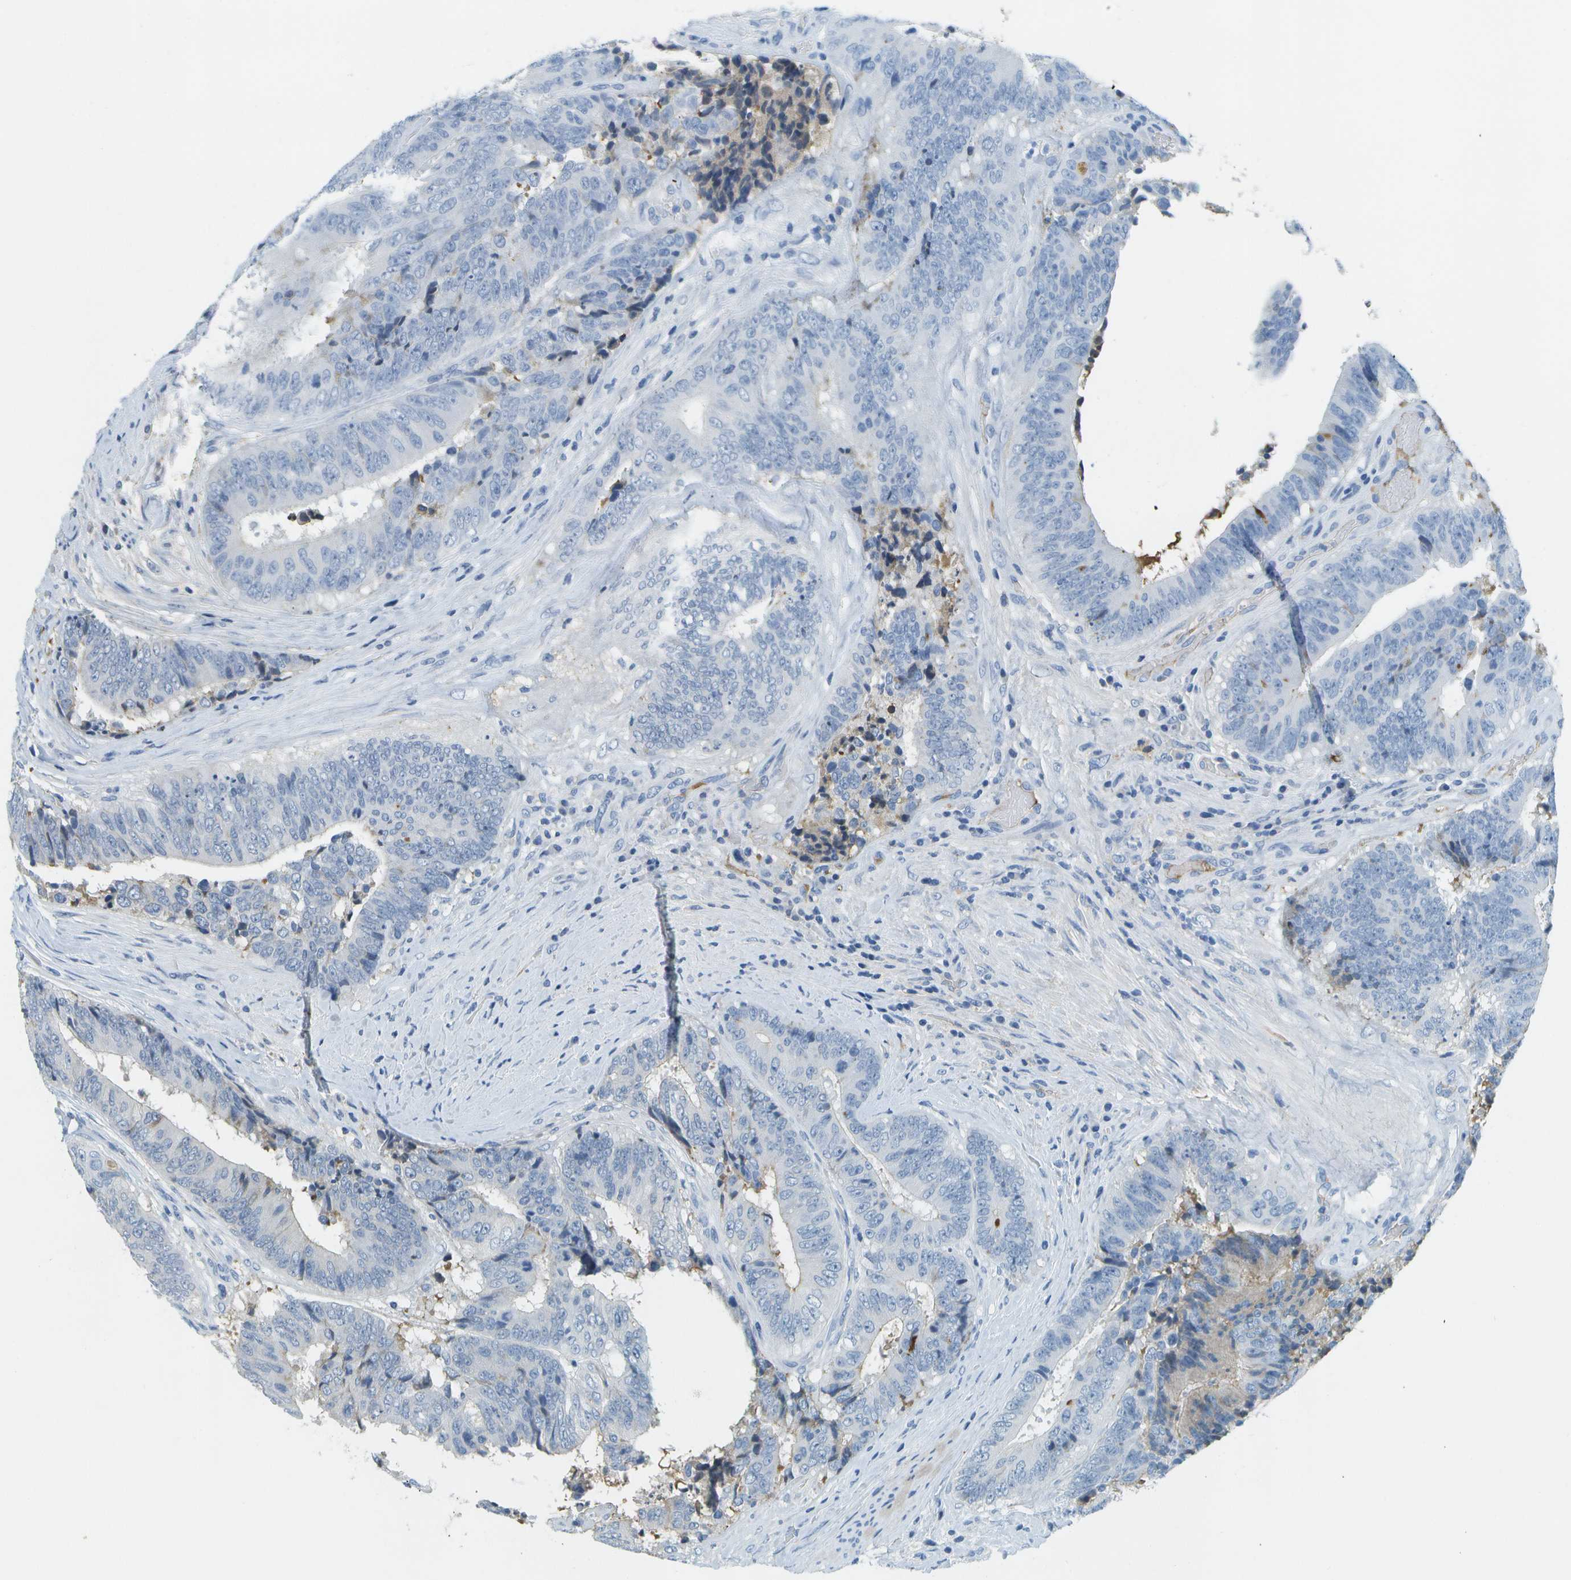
{"staining": {"intensity": "negative", "quantity": "none", "location": "none"}, "tissue": "colorectal cancer", "cell_type": "Tumor cells", "image_type": "cancer", "snomed": [{"axis": "morphology", "description": "Adenocarcinoma, NOS"}, {"axis": "topography", "description": "Rectum"}], "caption": "Colorectal adenocarcinoma stained for a protein using immunohistochemistry exhibits no positivity tumor cells.", "gene": "SERPINA1", "patient": {"sex": "male", "age": 72}}